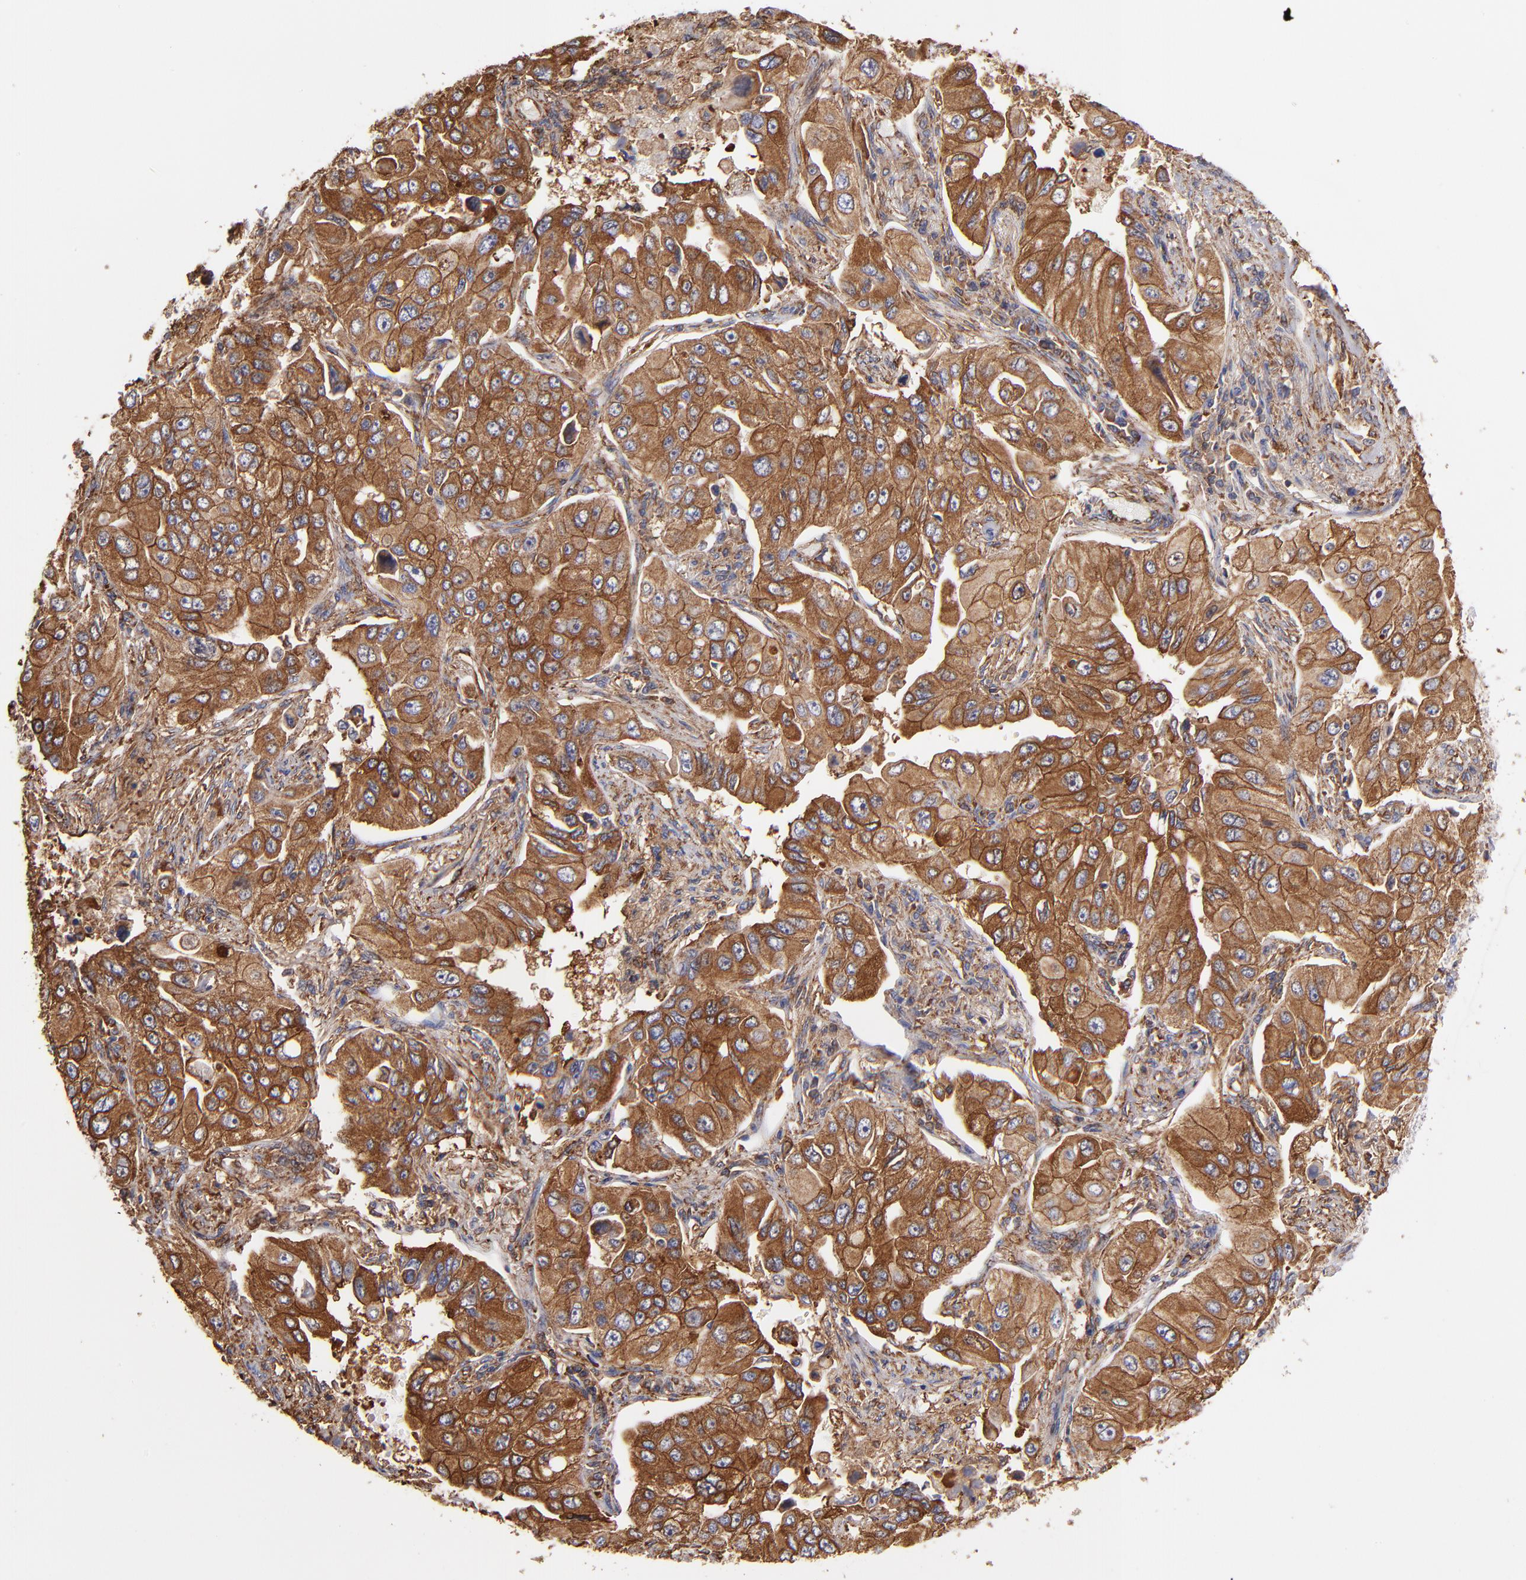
{"staining": {"intensity": "strong", "quantity": ">75%", "location": "cytoplasmic/membranous"}, "tissue": "lung cancer", "cell_type": "Tumor cells", "image_type": "cancer", "snomed": [{"axis": "morphology", "description": "Adenocarcinoma, NOS"}, {"axis": "topography", "description": "Lung"}], "caption": "This photomicrograph reveals IHC staining of lung cancer (adenocarcinoma), with high strong cytoplasmic/membranous expression in approximately >75% of tumor cells.", "gene": "MVP", "patient": {"sex": "male", "age": 84}}